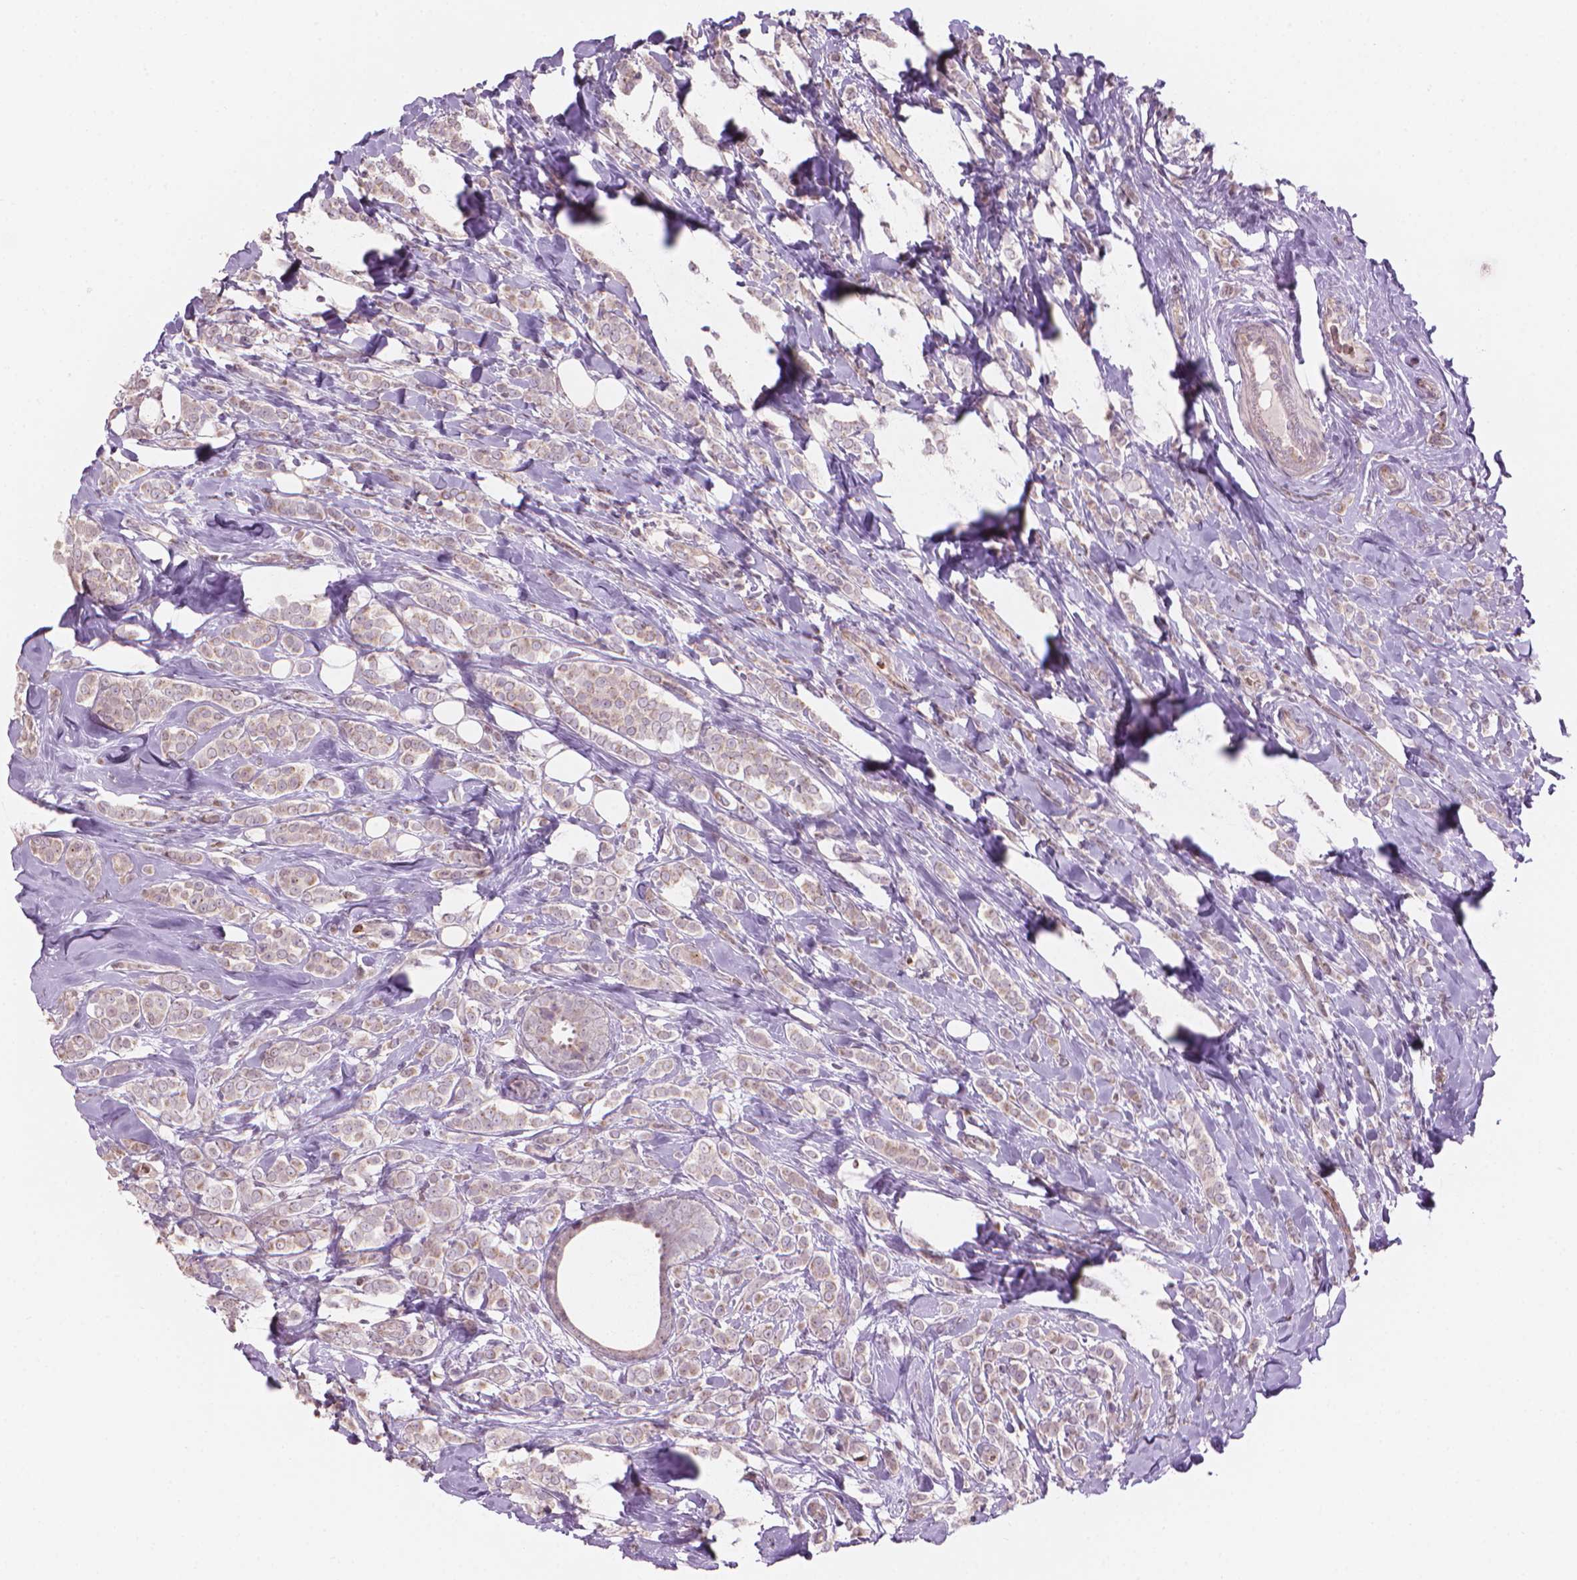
{"staining": {"intensity": "weak", "quantity": "<25%", "location": "cytoplasmic/membranous"}, "tissue": "breast cancer", "cell_type": "Tumor cells", "image_type": "cancer", "snomed": [{"axis": "morphology", "description": "Lobular carcinoma"}, {"axis": "topography", "description": "Breast"}], "caption": "Tumor cells show no significant protein expression in breast cancer (lobular carcinoma). (DAB (3,3'-diaminobenzidine) immunohistochemistry (IHC), high magnification).", "gene": "IFFO1", "patient": {"sex": "female", "age": 49}}